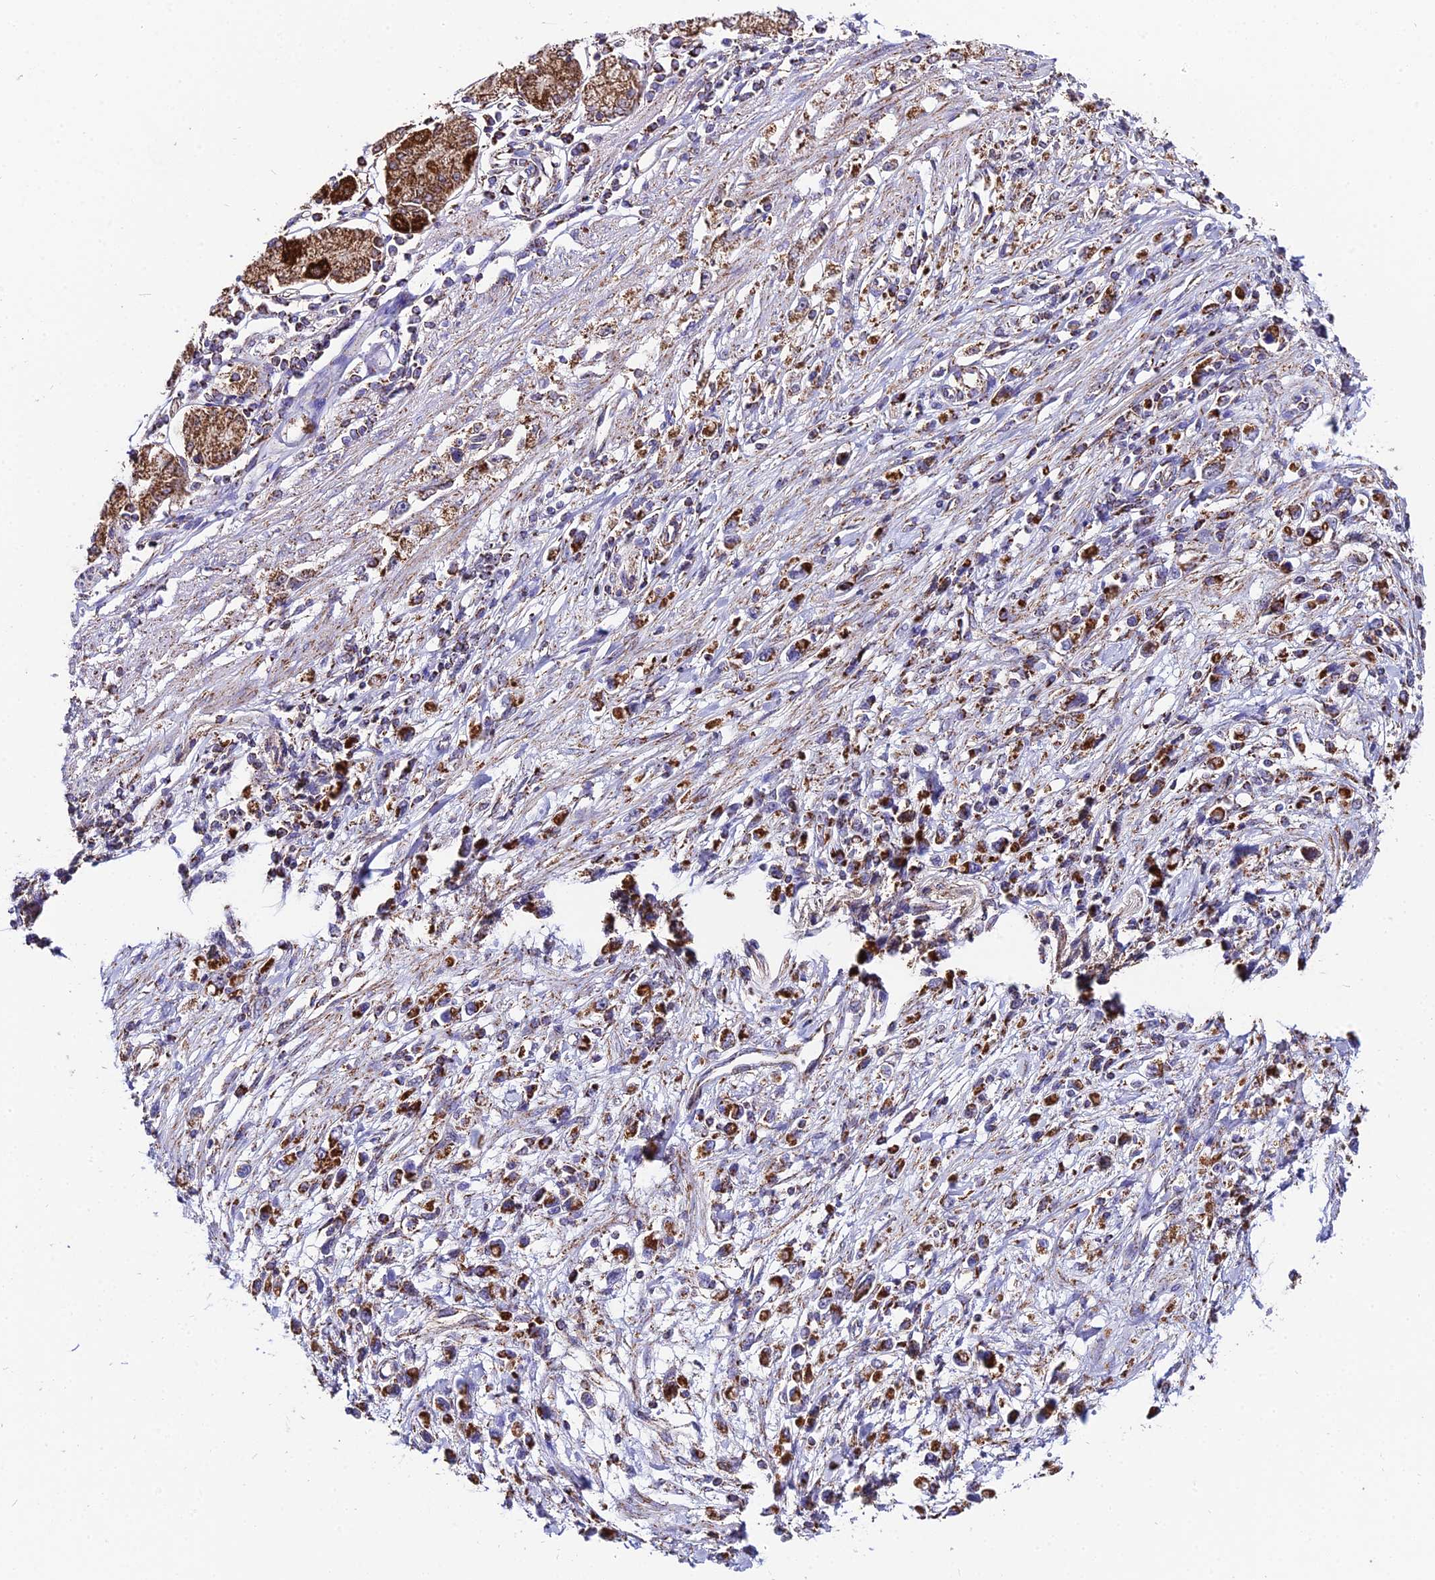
{"staining": {"intensity": "strong", "quantity": ">75%", "location": "cytoplasmic/membranous"}, "tissue": "stomach cancer", "cell_type": "Tumor cells", "image_type": "cancer", "snomed": [{"axis": "morphology", "description": "Adenocarcinoma, NOS"}, {"axis": "topography", "description": "Stomach"}], "caption": "IHC (DAB) staining of stomach adenocarcinoma shows strong cytoplasmic/membranous protein expression in approximately >75% of tumor cells. The staining was performed using DAB (3,3'-diaminobenzidine), with brown indicating positive protein expression. Nuclei are stained blue with hematoxylin.", "gene": "PSMD2", "patient": {"sex": "female", "age": 59}}